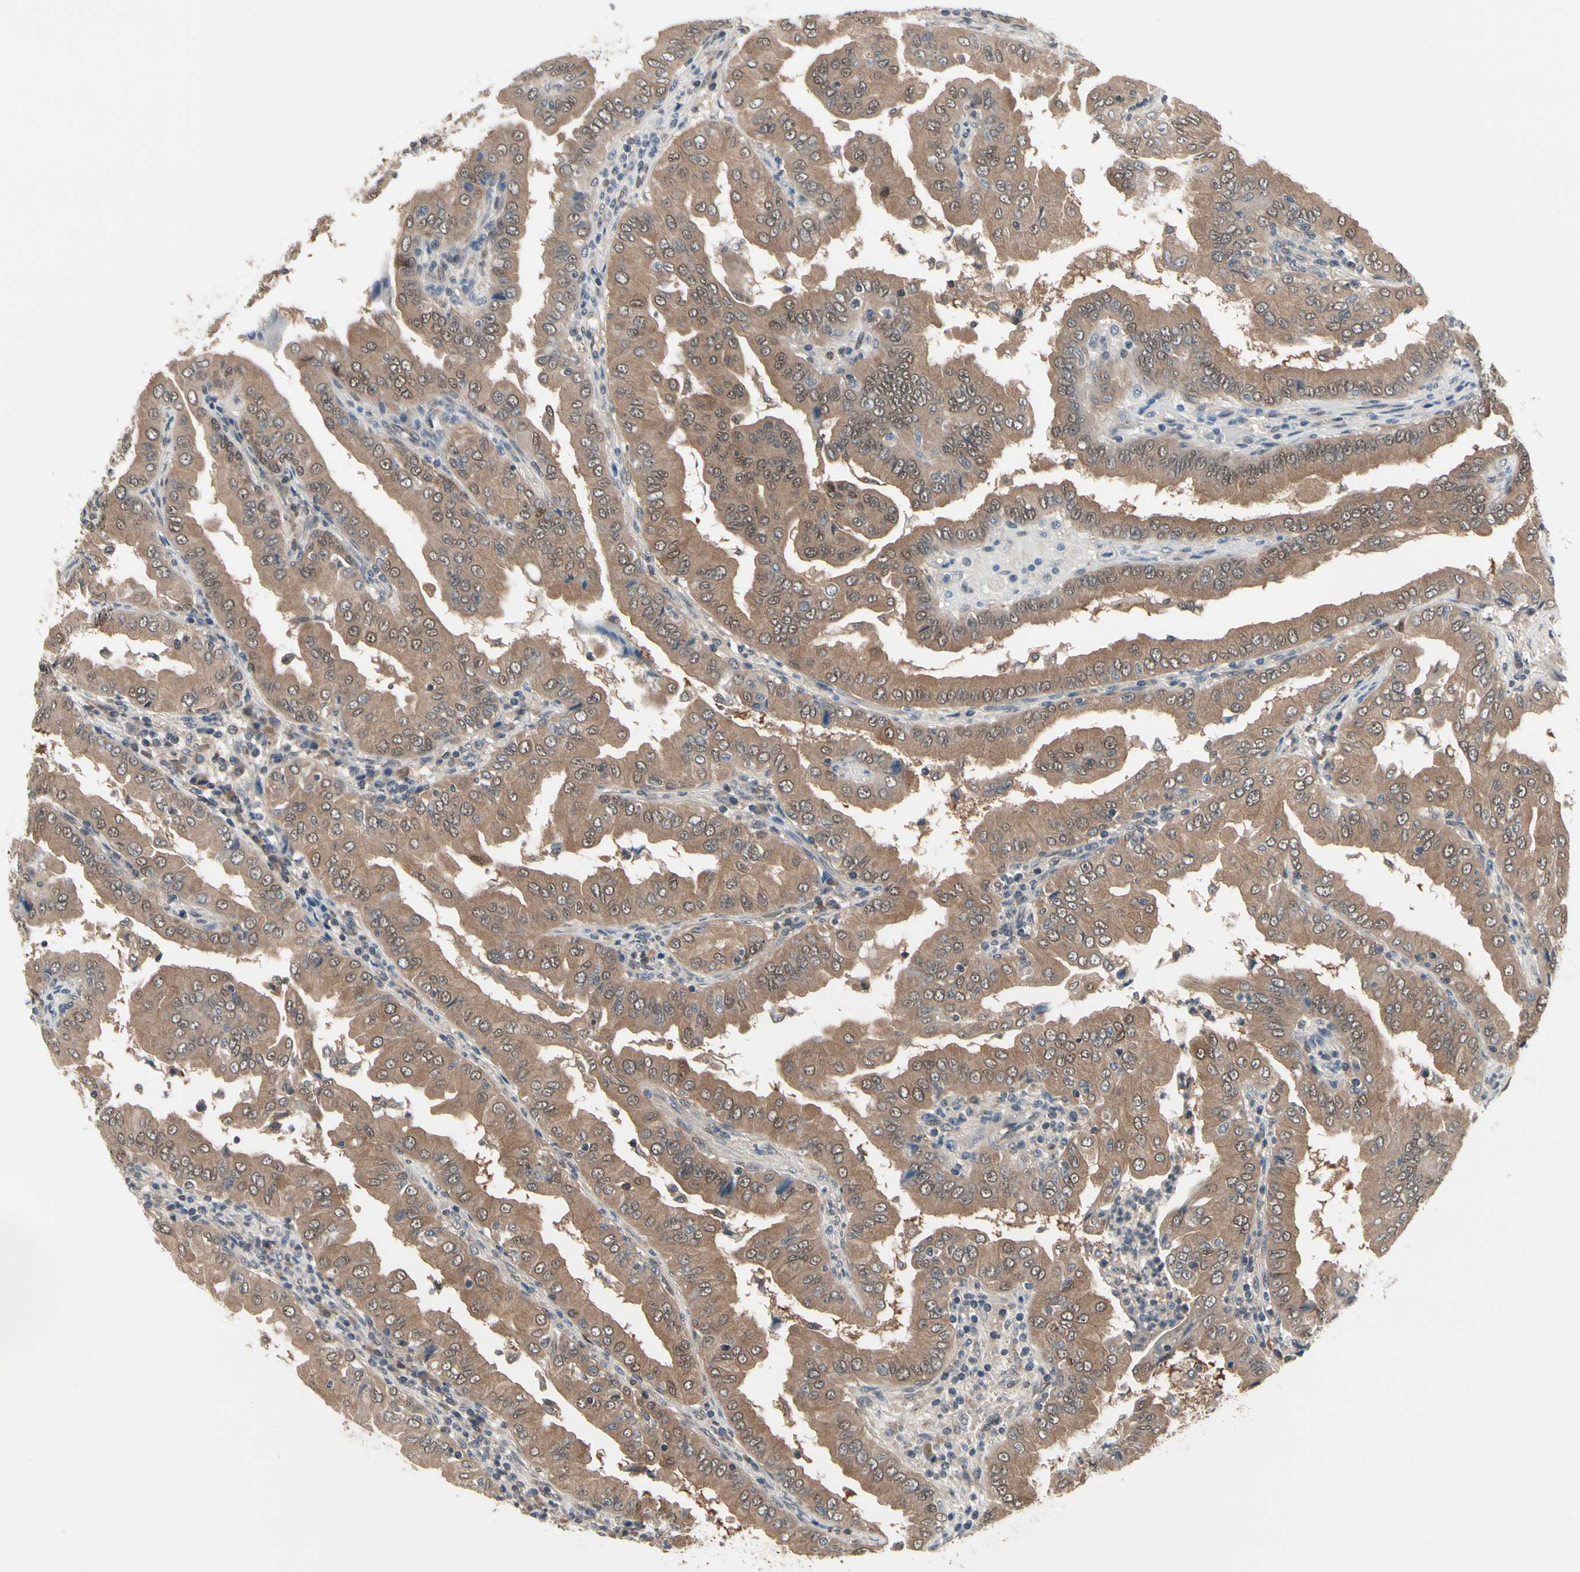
{"staining": {"intensity": "moderate", "quantity": ">75%", "location": "cytoplasmic/membranous"}, "tissue": "thyroid cancer", "cell_type": "Tumor cells", "image_type": "cancer", "snomed": [{"axis": "morphology", "description": "Papillary adenocarcinoma, NOS"}, {"axis": "topography", "description": "Thyroid gland"}], "caption": "Protein staining displays moderate cytoplasmic/membranous positivity in about >75% of tumor cells in papillary adenocarcinoma (thyroid).", "gene": "PRDX6", "patient": {"sex": "male", "age": 33}}